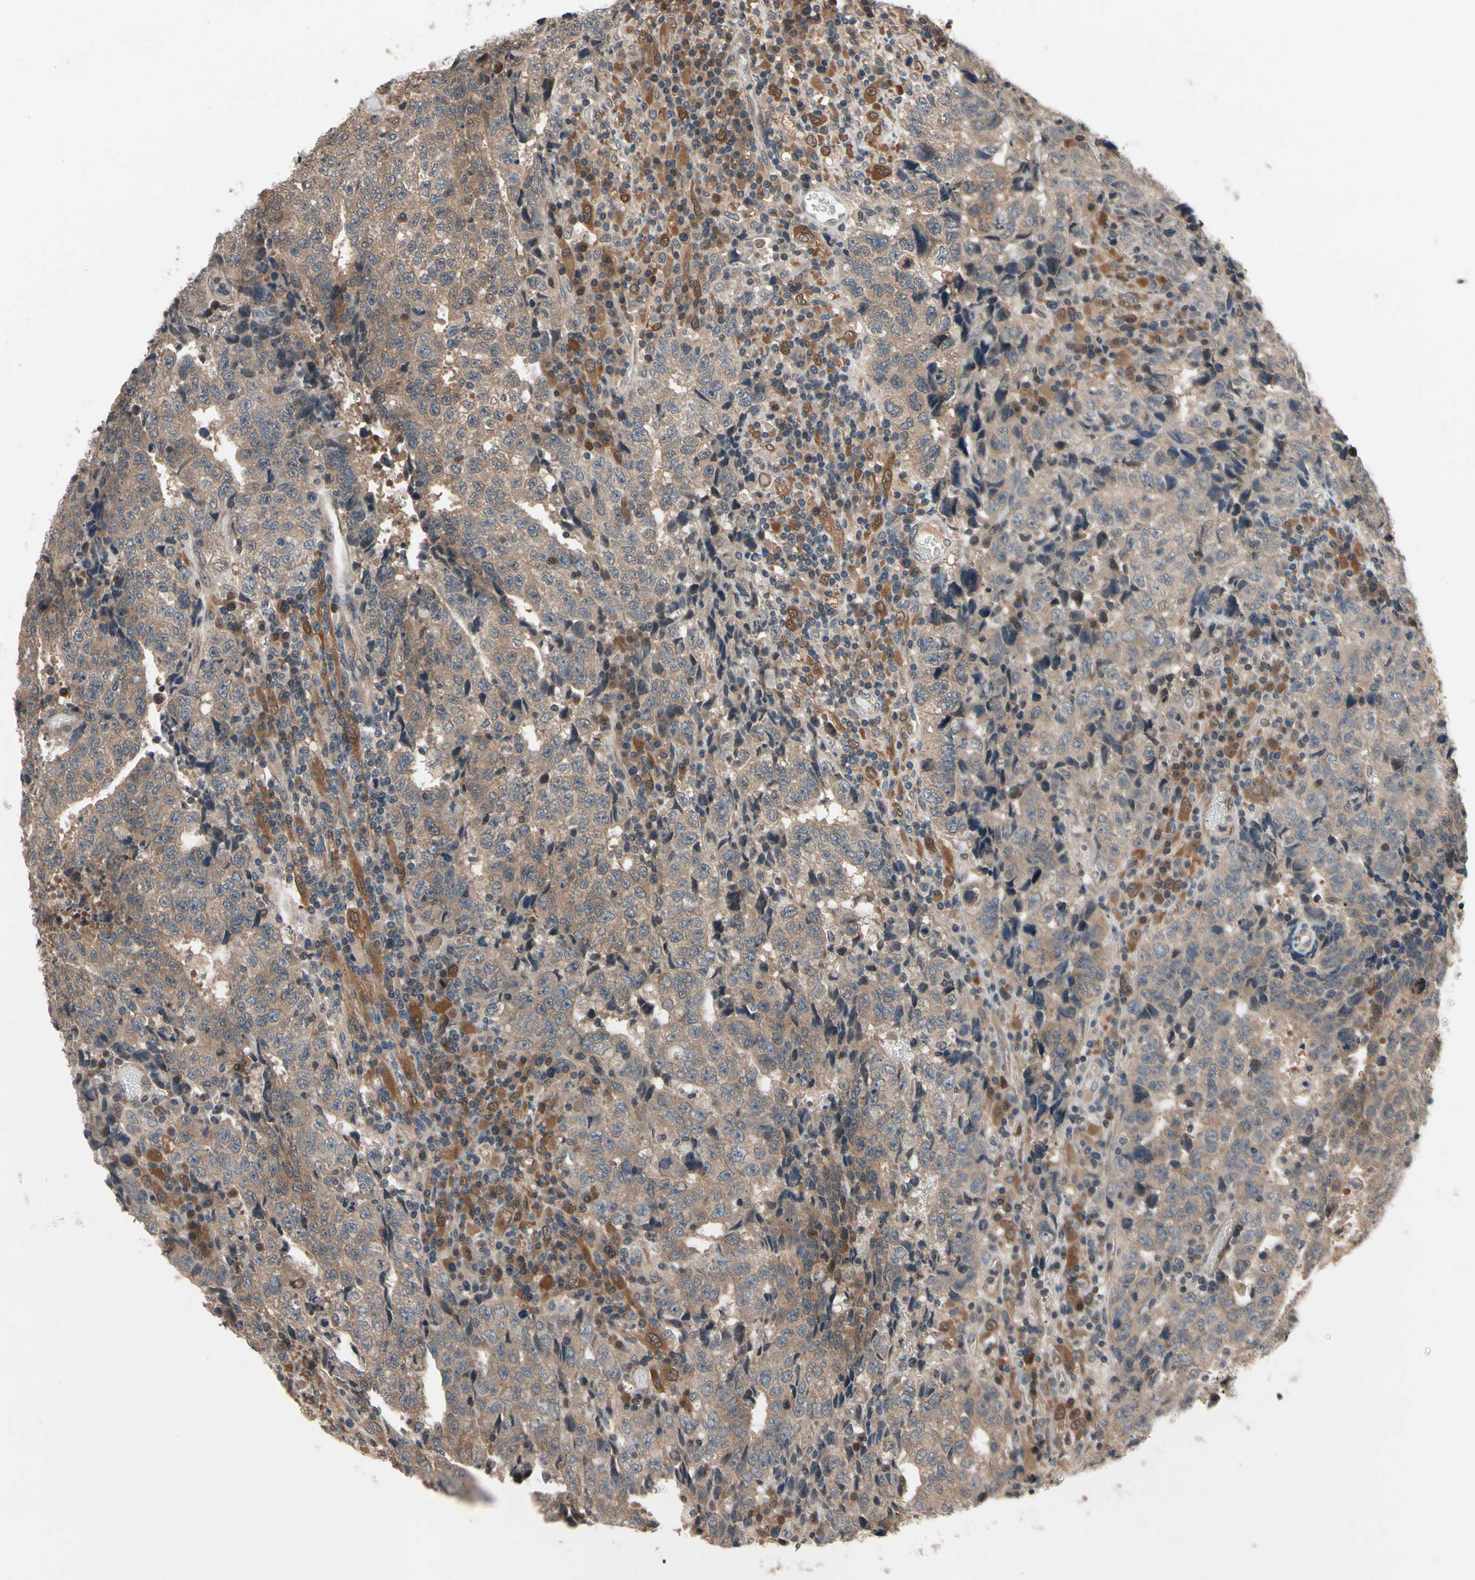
{"staining": {"intensity": "moderate", "quantity": ">75%", "location": "cytoplasmic/membranous"}, "tissue": "testis cancer", "cell_type": "Tumor cells", "image_type": "cancer", "snomed": [{"axis": "morphology", "description": "Necrosis, NOS"}, {"axis": "morphology", "description": "Carcinoma, Embryonal, NOS"}, {"axis": "topography", "description": "Testis"}], "caption": "High-magnification brightfield microscopy of testis embryonal carcinoma stained with DAB (3,3'-diaminobenzidine) (brown) and counterstained with hematoxylin (blue). tumor cells exhibit moderate cytoplasmic/membranous expression is appreciated in about>75% of cells.", "gene": "PRDX6", "patient": {"sex": "male", "age": 19}}